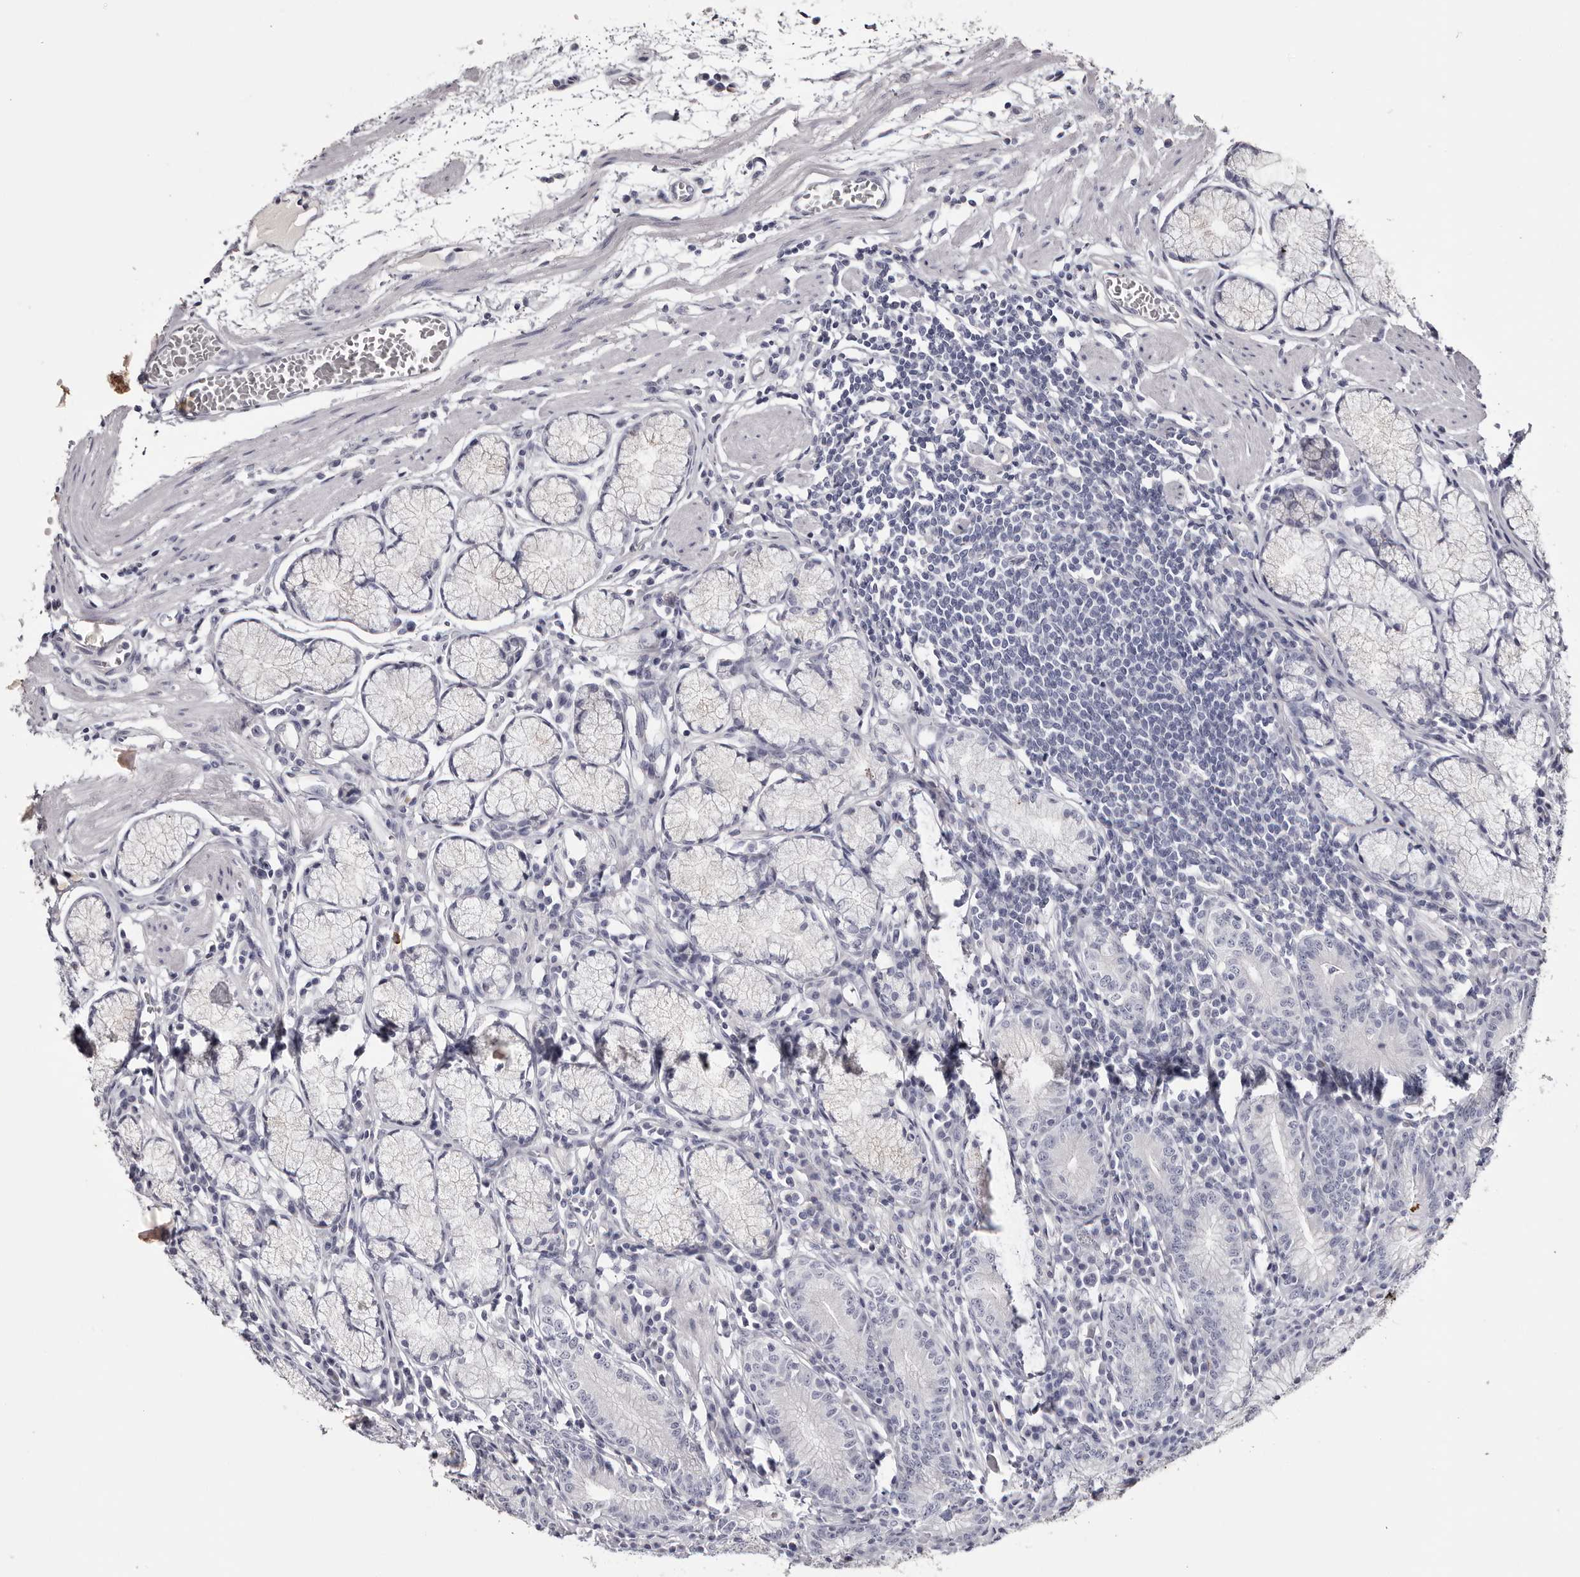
{"staining": {"intensity": "negative", "quantity": "none", "location": "none"}, "tissue": "stomach", "cell_type": "Glandular cells", "image_type": "normal", "snomed": [{"axis": "morphology", "description": "Normal tissue, NOS"}, {"axis": "topography", "description": "Stomach"}], "caption": "Immunohistochemistry of benign human stomach exhibits no staining in glandular cells. Brightfield microscopy of immunohistochemistry stained with DAB (3,3'-diaminobenzidine) (brown) and hematoxylin (blue), captured at high magnification.", "gene": "CA6", "patient": {"sex": "male", "age": 55}}